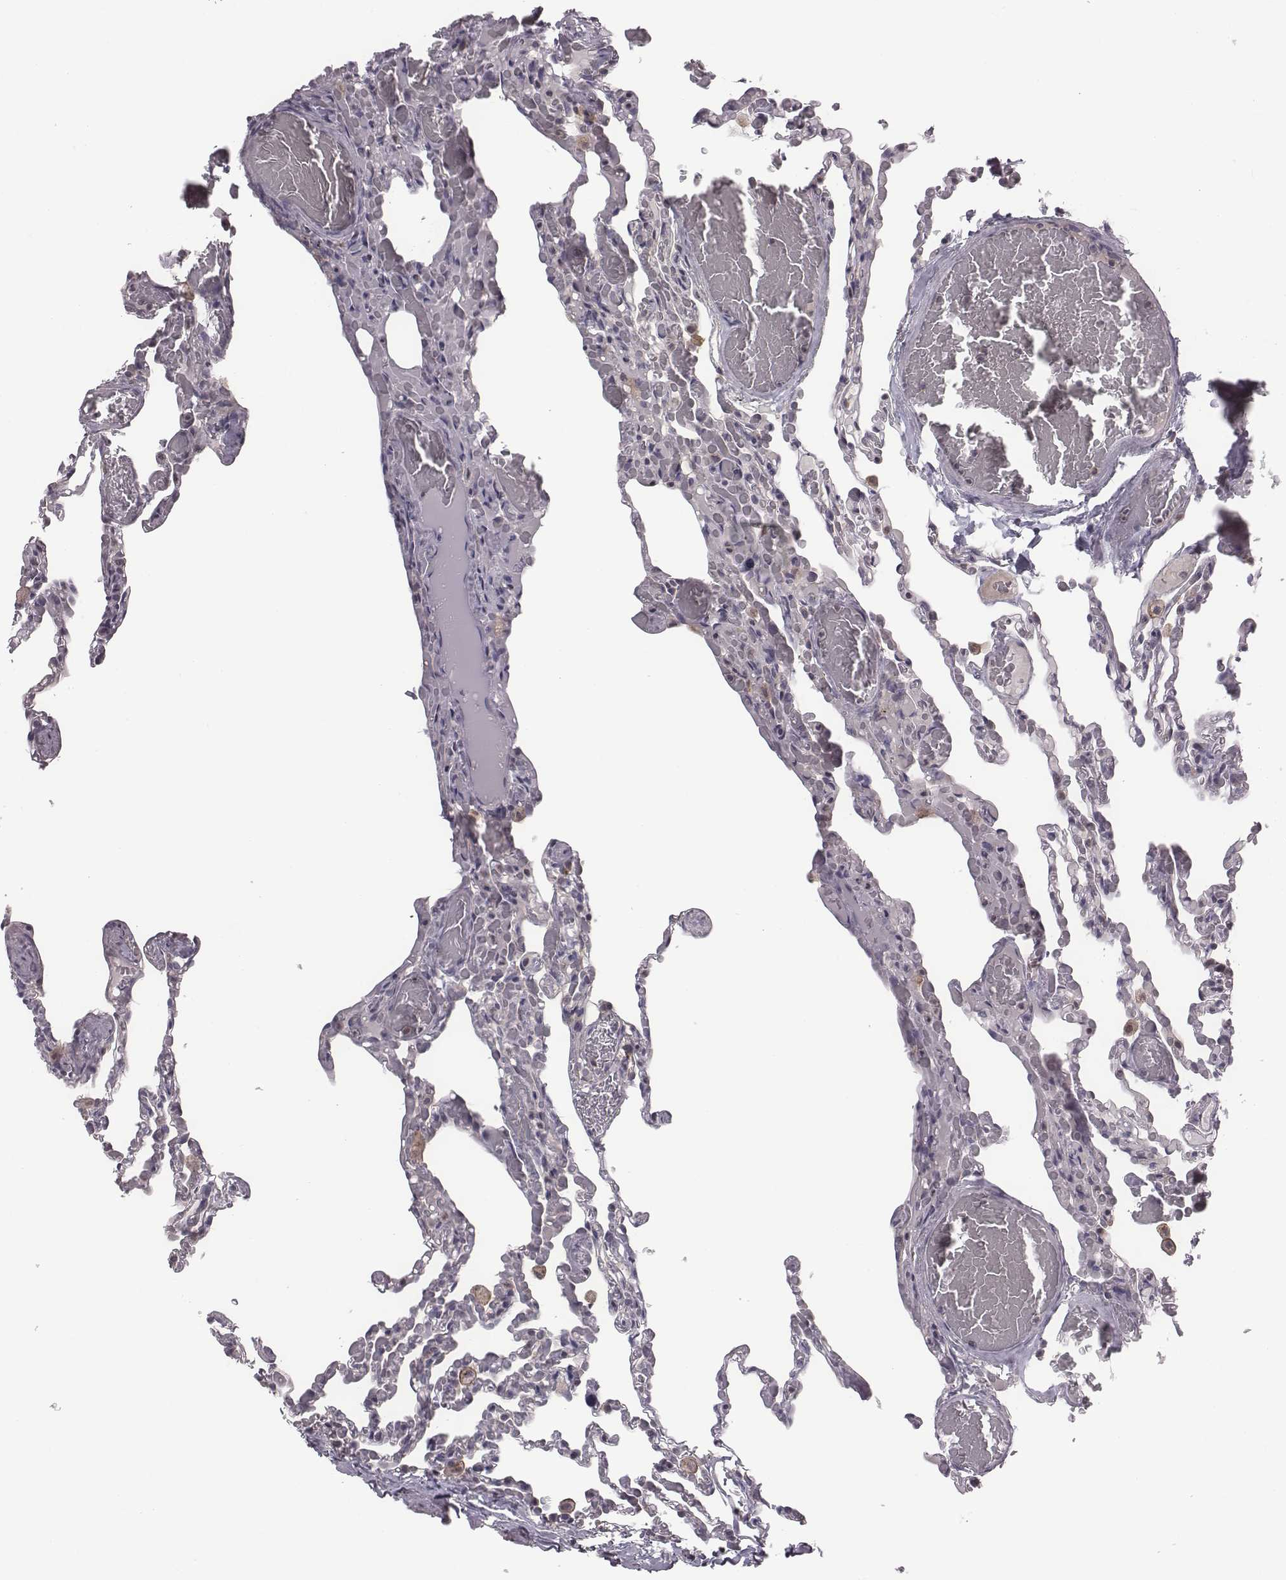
{"staining": {"intensity": "negative", "quantity": "none", "location": "none"}, "tissue": "lung", "cell_type": "Alveolar cells", "image_type": "normal", "snomed": [{"axis": "morphology", "description": "Normal tissue, NOS"}, {"axis": "topography", "description": "Lung"}], "caption": "The histopathology image displays no staining of alveolar cells in normal lung.", "gene": "BICDL1", "patient": {"sex": "female", "age": 43}}